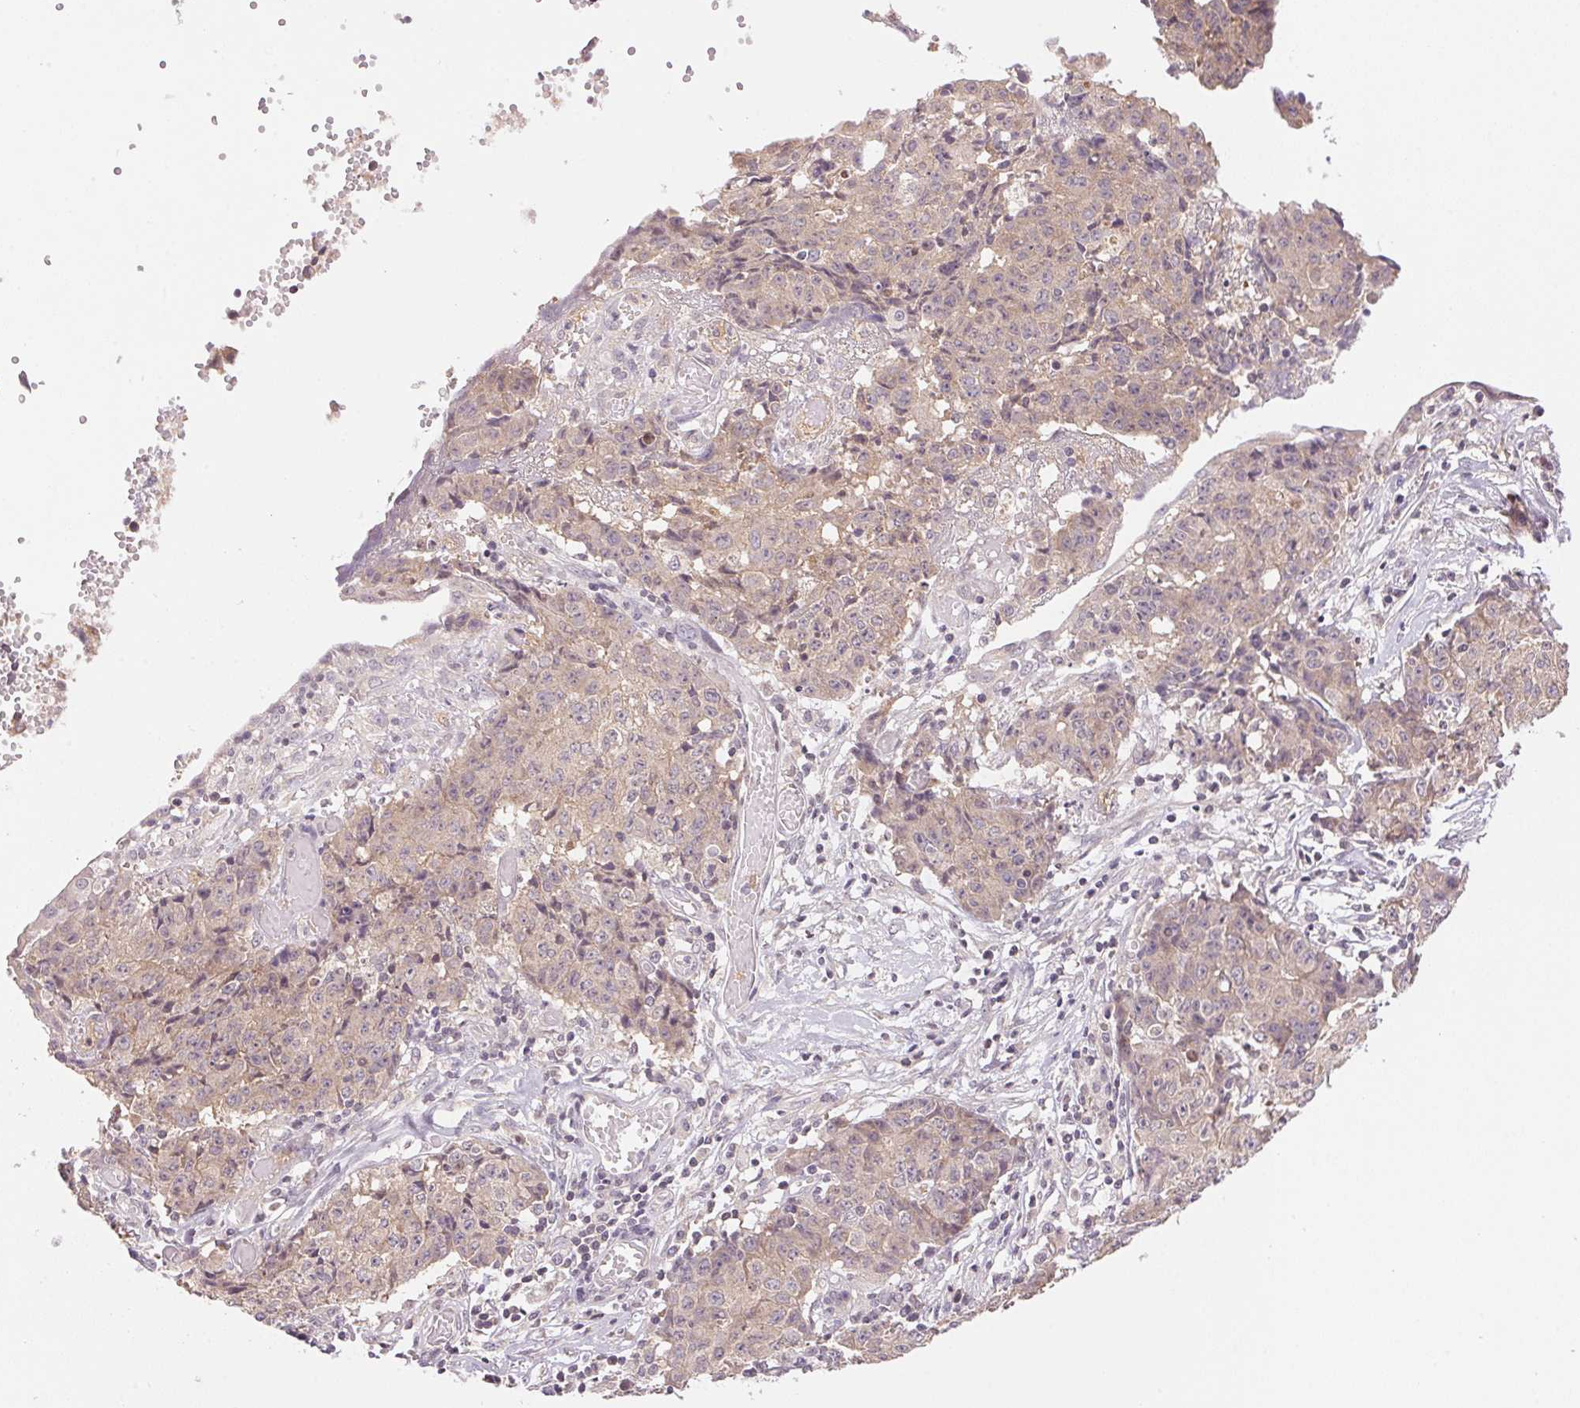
{"staining": {"intensity": "weak", "quantity": ">75%", "location": "cytoplasmic/membranous"}, "tissue": "ovarian cancer", "cell_type": "Tumor cells", "image_type": "cancer", "snomed": [{"axis": "morphology", "description": "Carcinoma, endometroid"}, {"axis": "topography", "description": "Ovary"}], "caption": "The immunohistochemical stain labels weak cytoplasmic/membranous expression in tumor cells of ovarian cancer (endometroid carcinoma) tissue.", "gene": "BNIP5", "patient": {"sex": "female", "age": 42}}